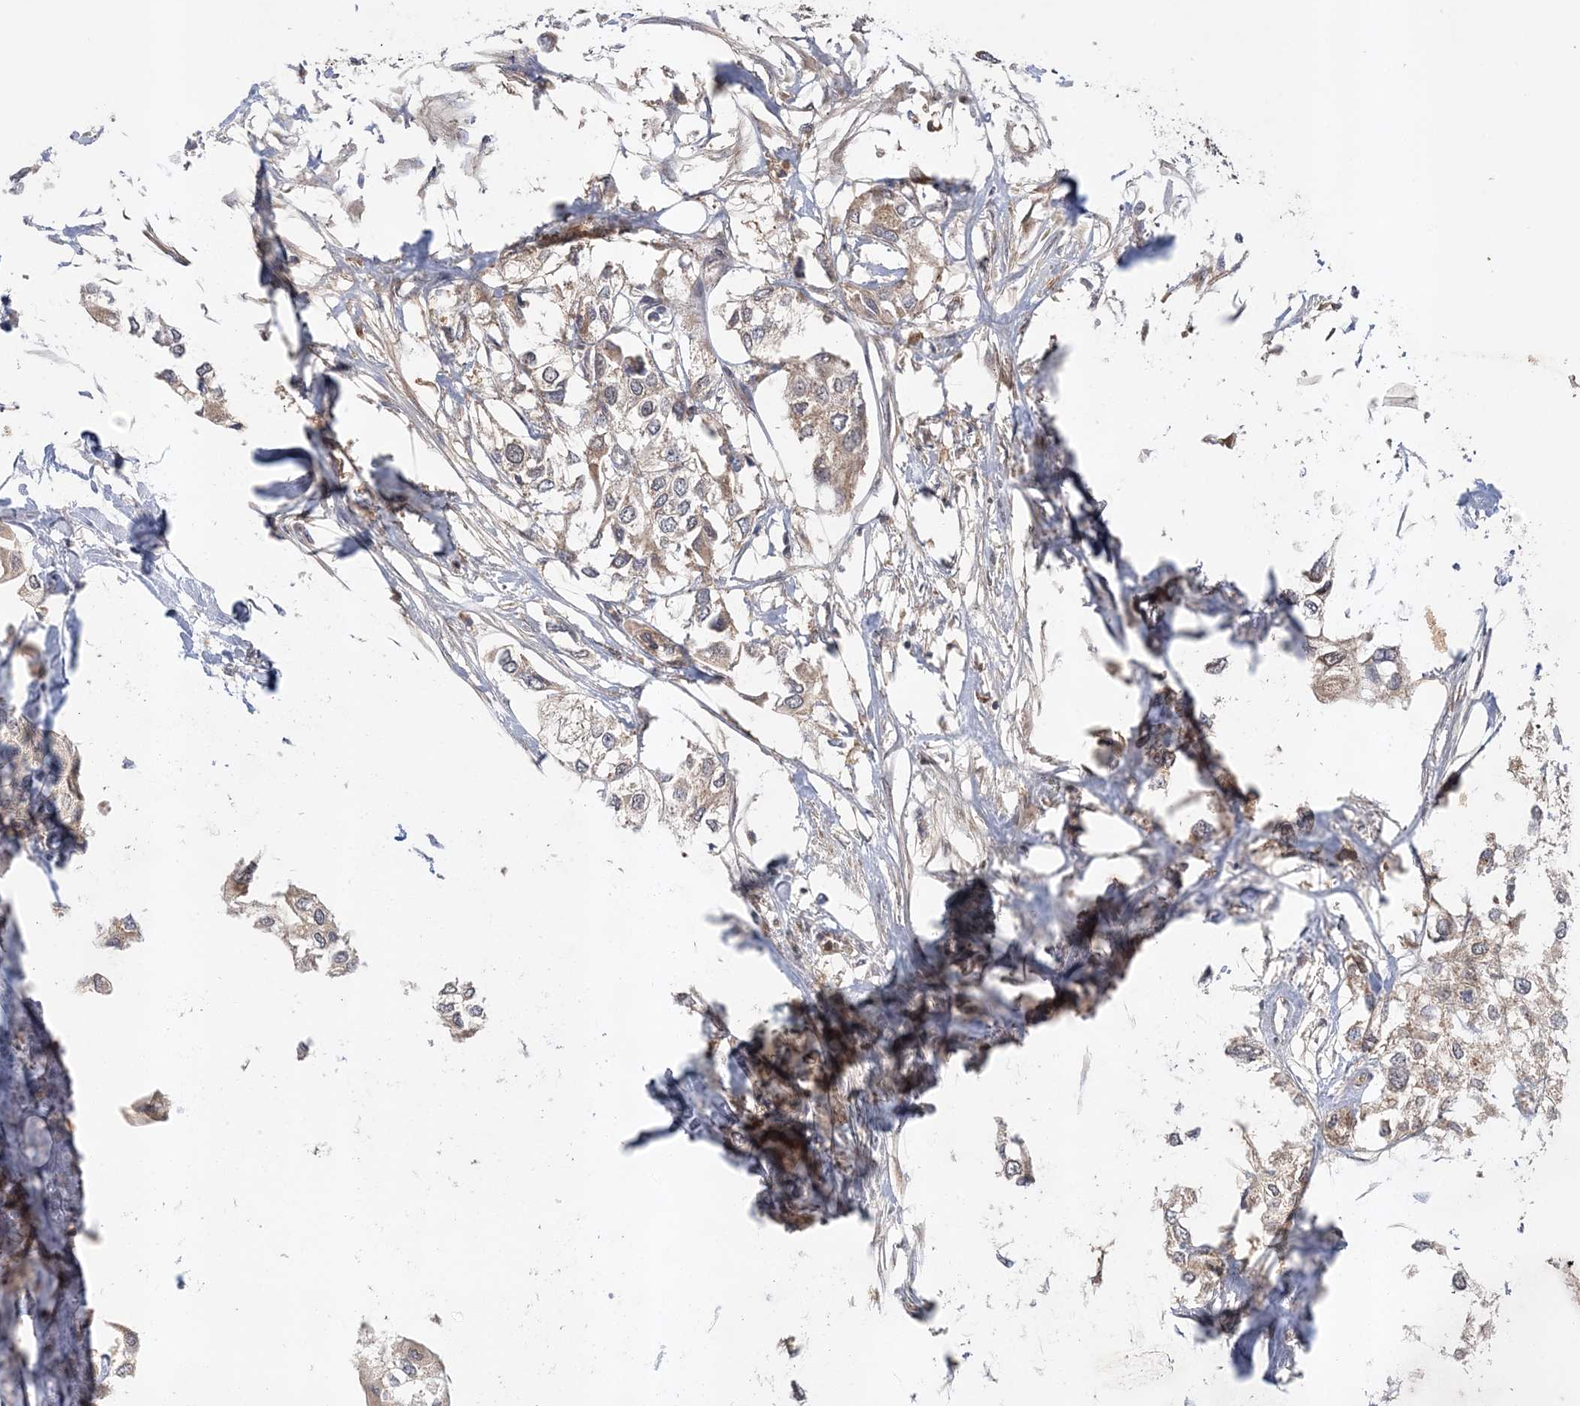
{"staining": {"intensity": "weak", "quantity": ">75%", "location": "cytoplasmic/membranous"}, "tissue": "urothelial cancer", "cell_type": "Tumor cells", "image_type": "cancer", "snomed": [{"axis": "morphology", "description": "Urothelial carcinoma, High grade"}, {"axis": "topography", "description": "Urinary bladder"}], "caption": "This image displays high-grade urothelial carcinoma stained with immunohistochemistry (IHC) to label a protein in brown. The cytoplasmic/membranous of tumor cells show weak positivity for the protein. Nuclei are counter-stained blue.", "gene": "MMADHC", "patient": {"sex": "male", "age": 64}}